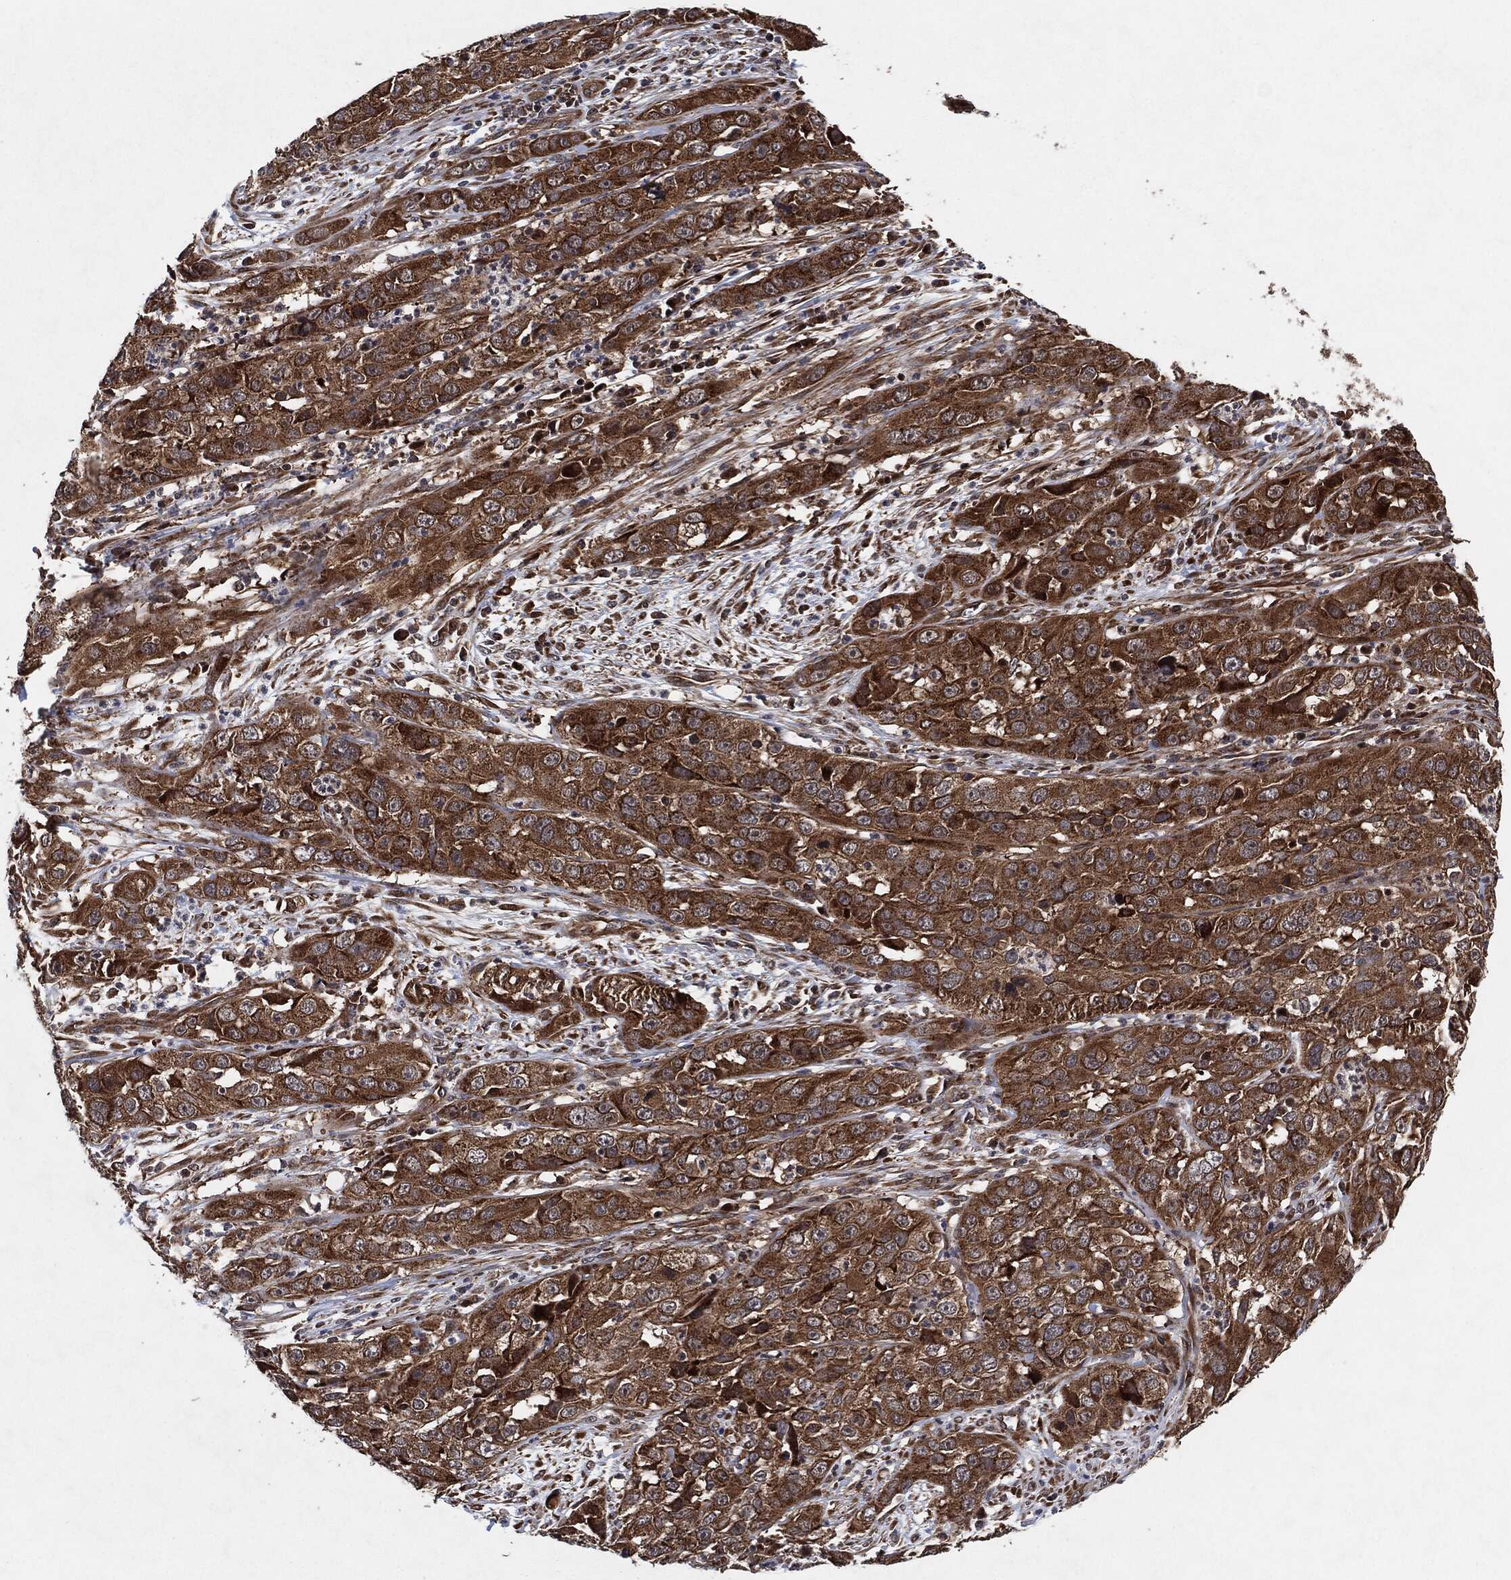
{"staining": {"intensity": "strong", "quantity": ">75%", "location": "cytoplasmic/membranous"}, "tissue": "cervical cancer", "cell_type": "Tumor cells", "image_type": "cancer", "snomed": [{"axis": "morphology", "description": "Squamous cell carcinoma, NOS"}, {"axis": "topography", "description": "Cervix"}], "caption": "Immunohistochemical staining of squamous cell carcinoma (cervical) shows high levels of strong cytoplasmic/membranous positivity in approximately >75% of tumor cells. The staining was performed using DAB to visualize the protein expression in brown, while the nuclei were stained in blue with hematoxylin (Magnification: 20x).", "gene": "BCAR1", "patient": {"sex": "female", "age": 32}}